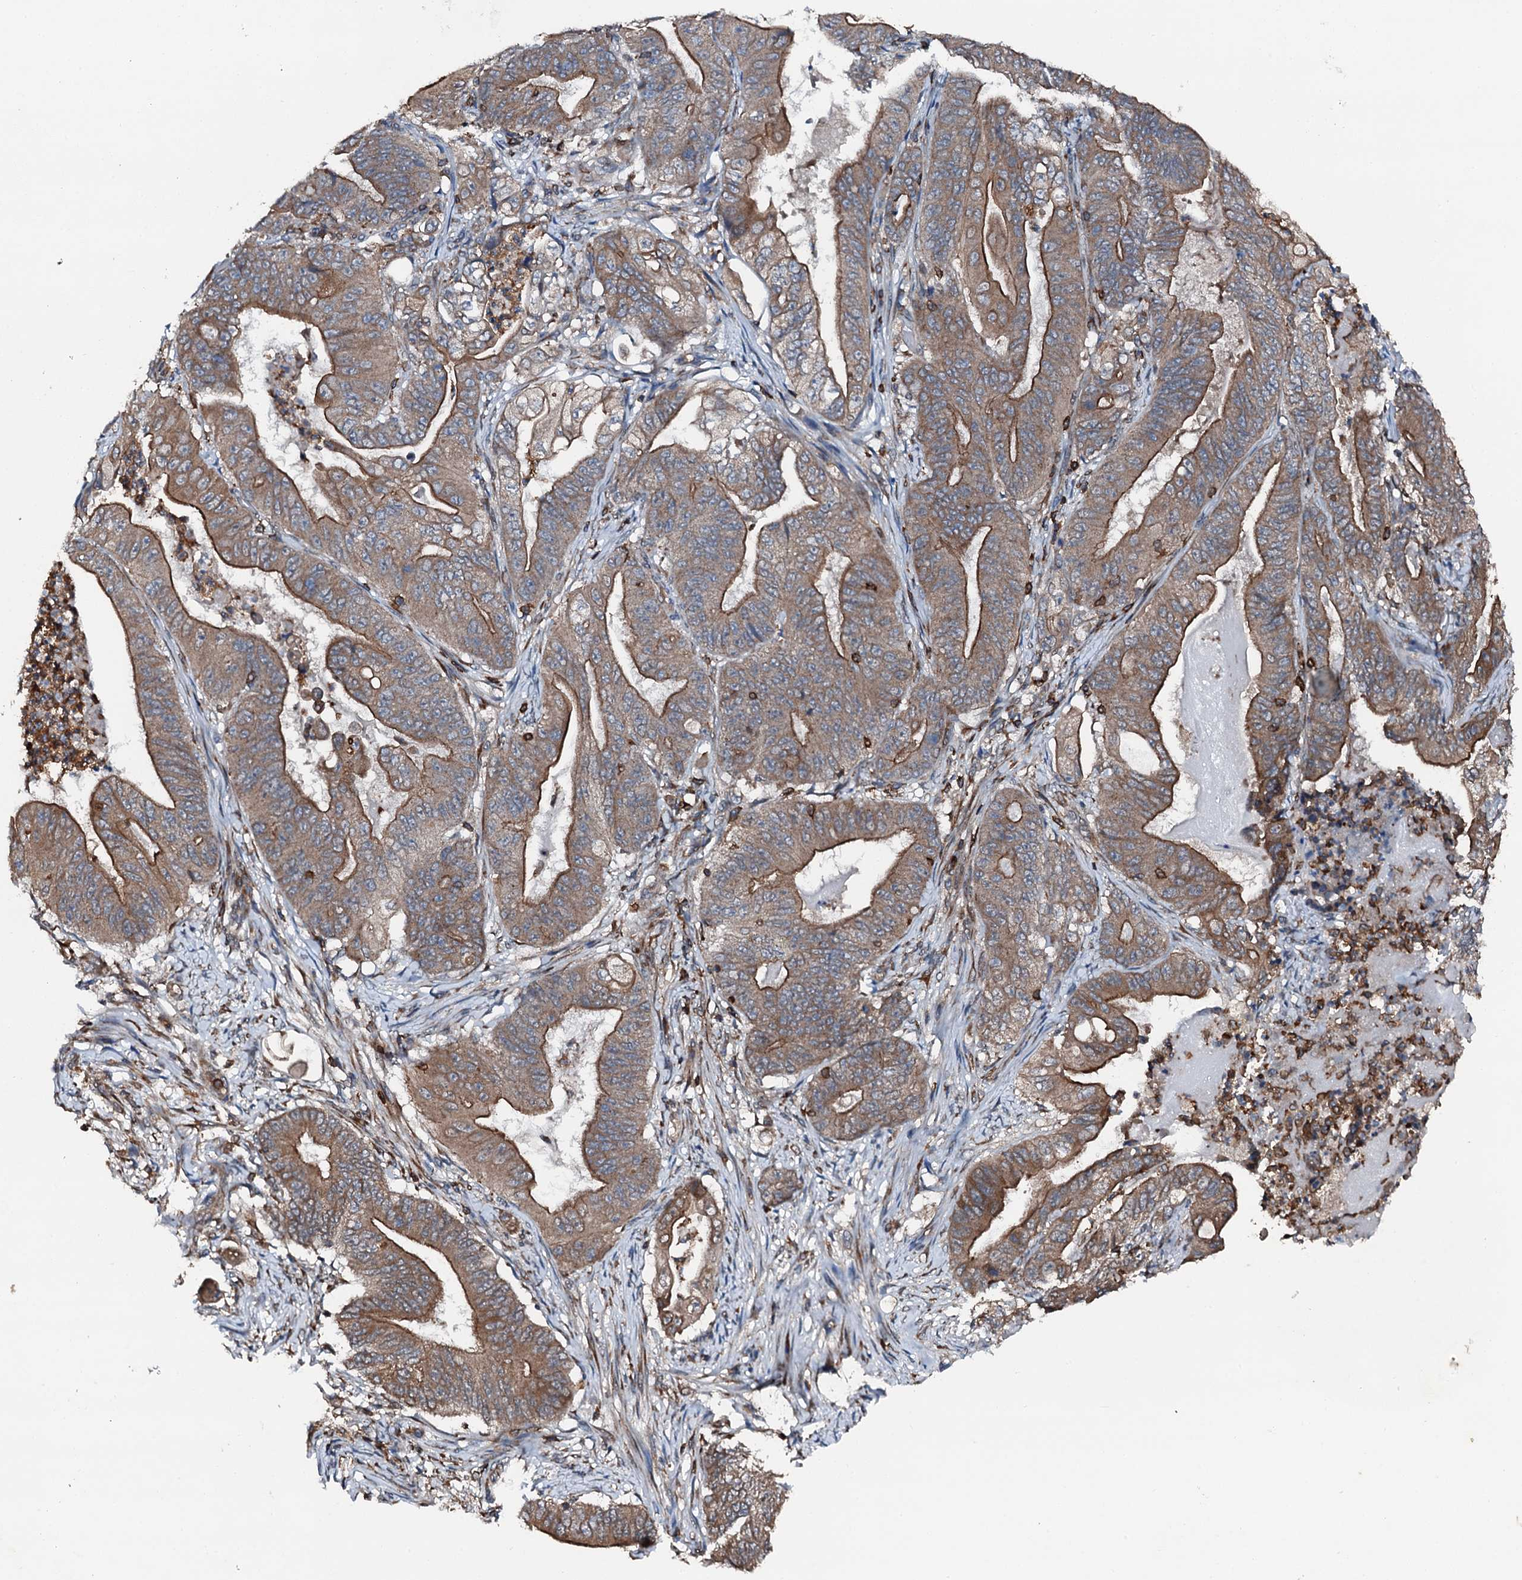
{"staining": {"intensity": "moderate", "quantity": ">75%", "location": "cytoplasmic/membranous"}, "tissue": "stomach cancer", "cell_type": "Tumor cells", "image_type": "cancer", "snomed": [{"axis": "morphology", "description": "Adenocarcinoma, NOS"}, {"axis": "topography", "description": "Stomach"}], "caption": "Protein staining by immunohistochemistry (IHC) exhibits moderate cytoplasmic/membranous staining in approximately >75% of tumor cells in stomach cancer (adenocarcinoma). (DAB (3,3'-diaminobenzidine) IHC with brightfield microscopy, high magnification).", "gene": "EDC4", "patient": {"sex": "female", "age": 73}}